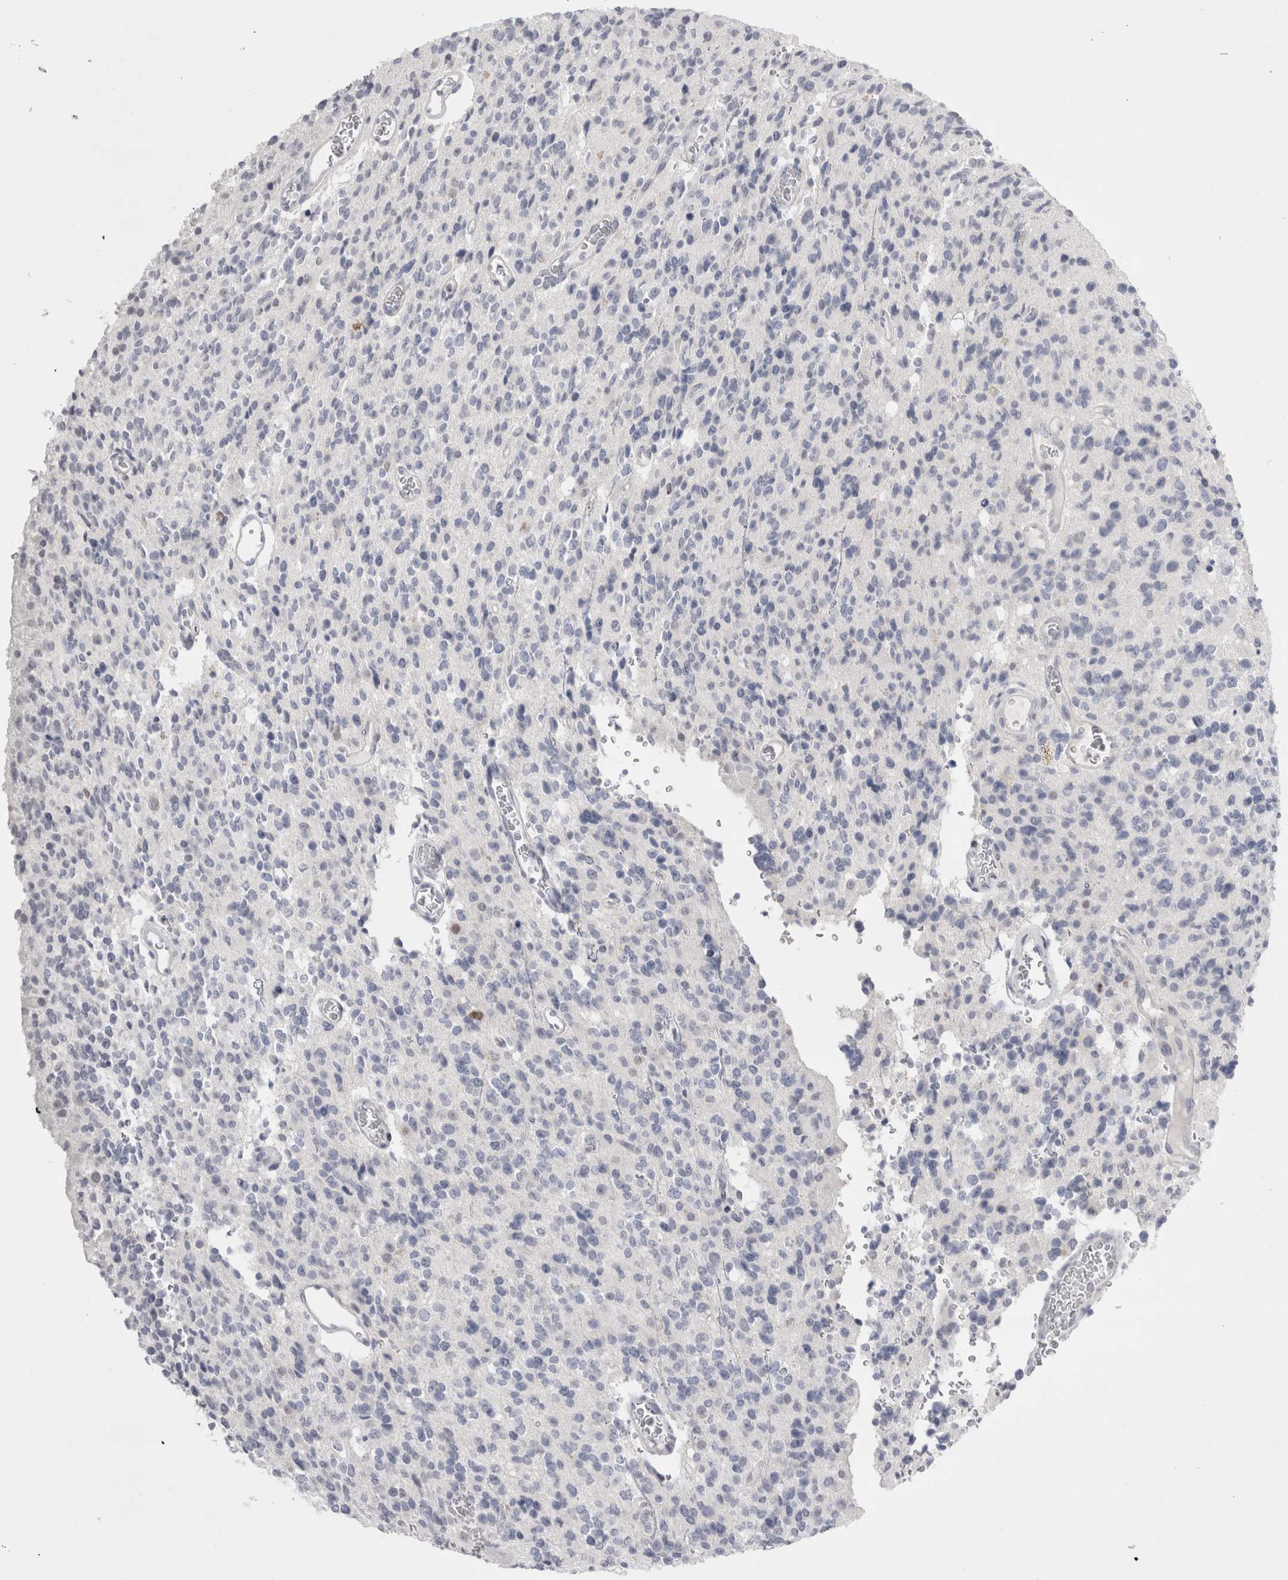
{"staining": {"intensity": "negative", "quantity": "none", "location": "none"}, "tissue": "glioma", "cell_type": "Tumor cells", "image_type": "cancer", "snomed": [{"axis": "morphology", "description": "Glioma, malignant, High grade"}, {"axis": "topography", "description": "Brain"}], "caption": "Immunohistochemistry (IHC) of malignant glioma (high-grade) displays no staining in tumor cells.", "gene": "FNDC8", "patient": {"sex": "male", "age": 34}}